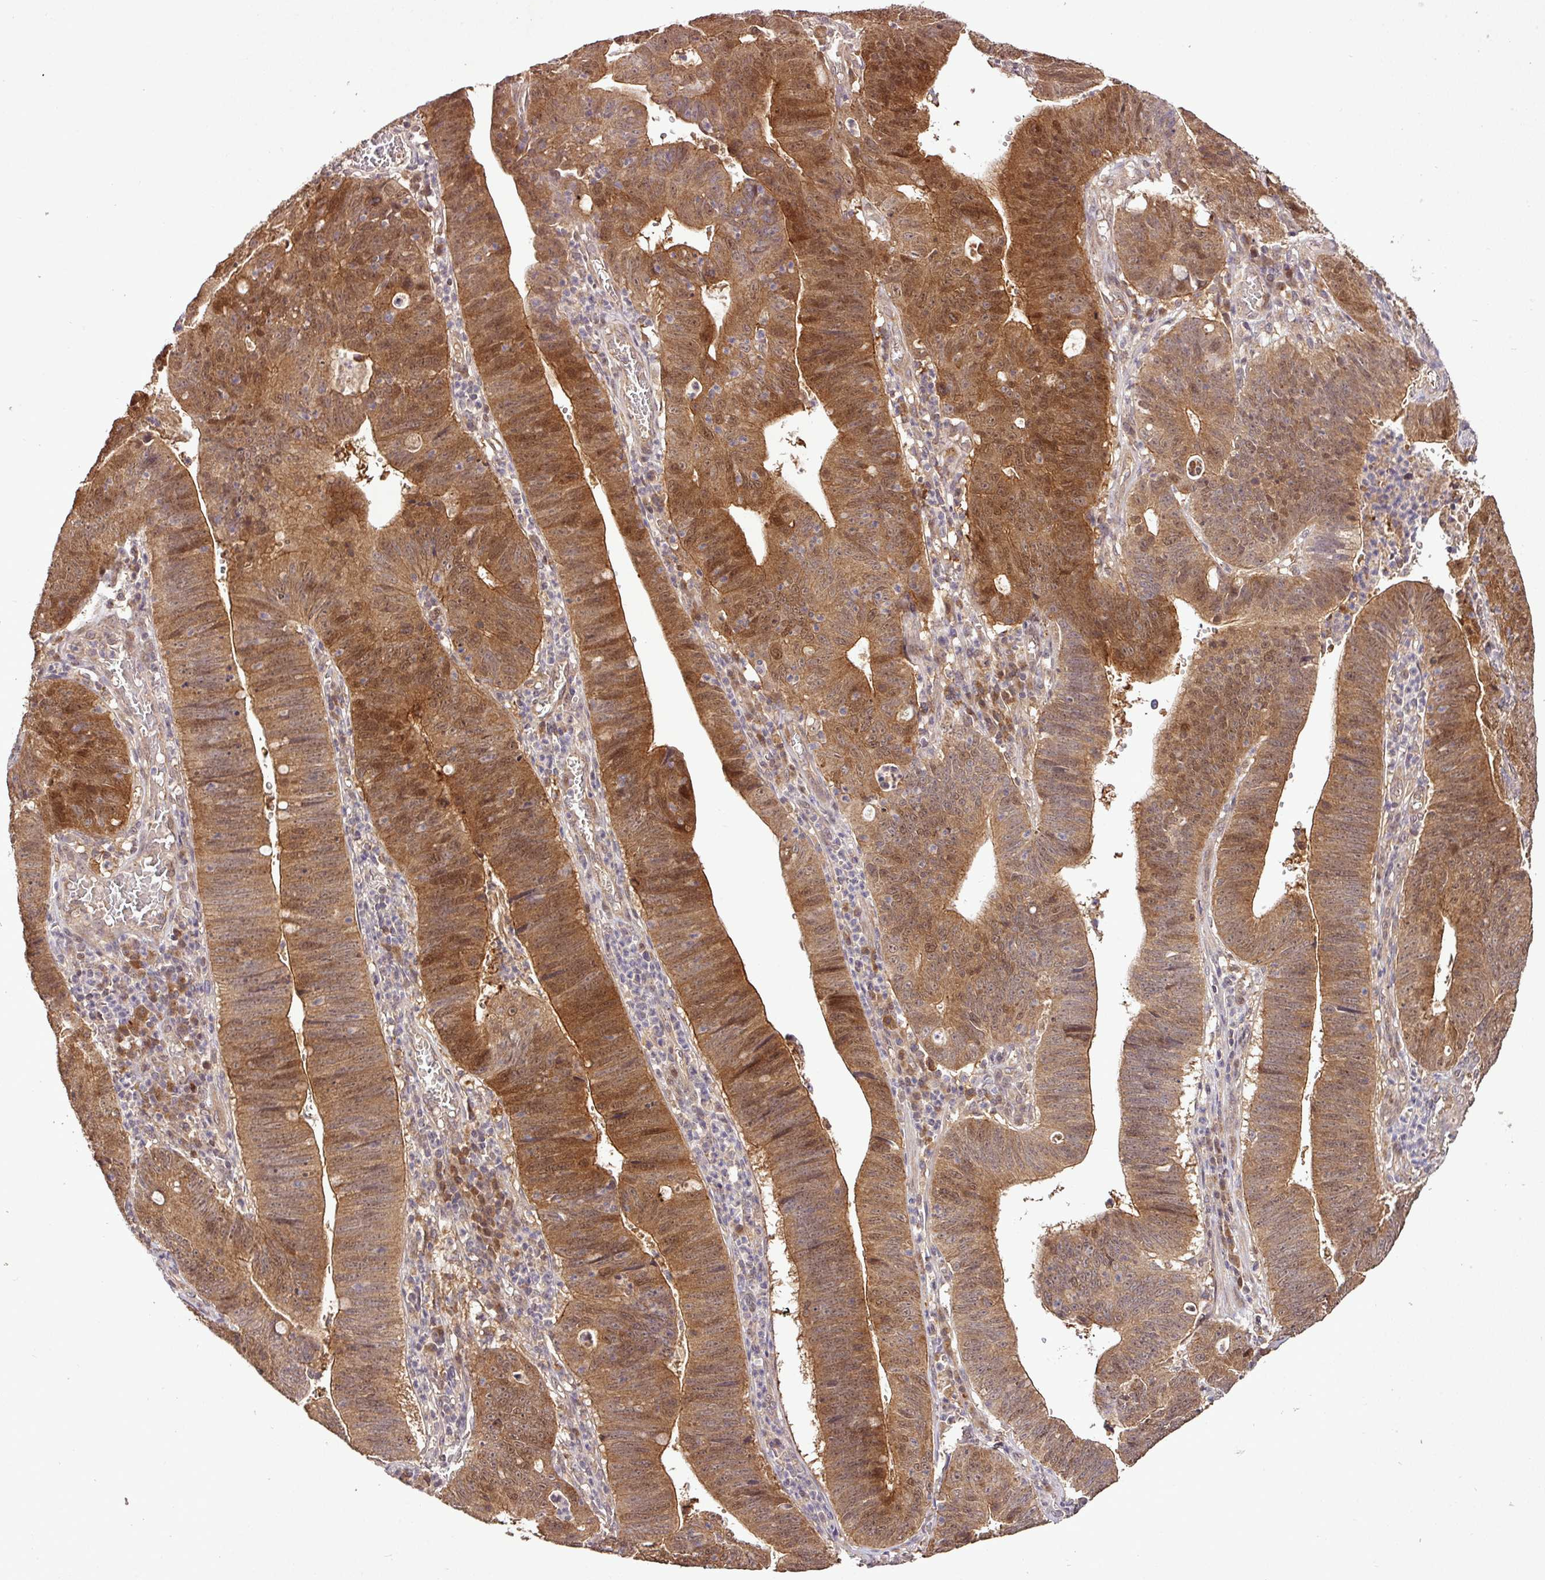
{"staining": {"intensity": "moderate", "quantity": ">75%", "location": "cytoplasmic/membranous,nuclear"}, "tissue": "stomach cancer", "cell_type": "Tumor cells", "image_type": "cancer", "snomed": [{"axis": "morphology", "description": "Adenocarcinoma, NOS"}, {"axis": "topography", "description": "Stomach"}], "caption": "Human adenocarcinoma (stomach) stained for a protein (brown) demonstrates moderate cytoplasmic/membranous and nuclear positive positivity in about >75% of tumor cells.", "gene": "FAIM", "patient": {"sex": "male", "age": 59}}